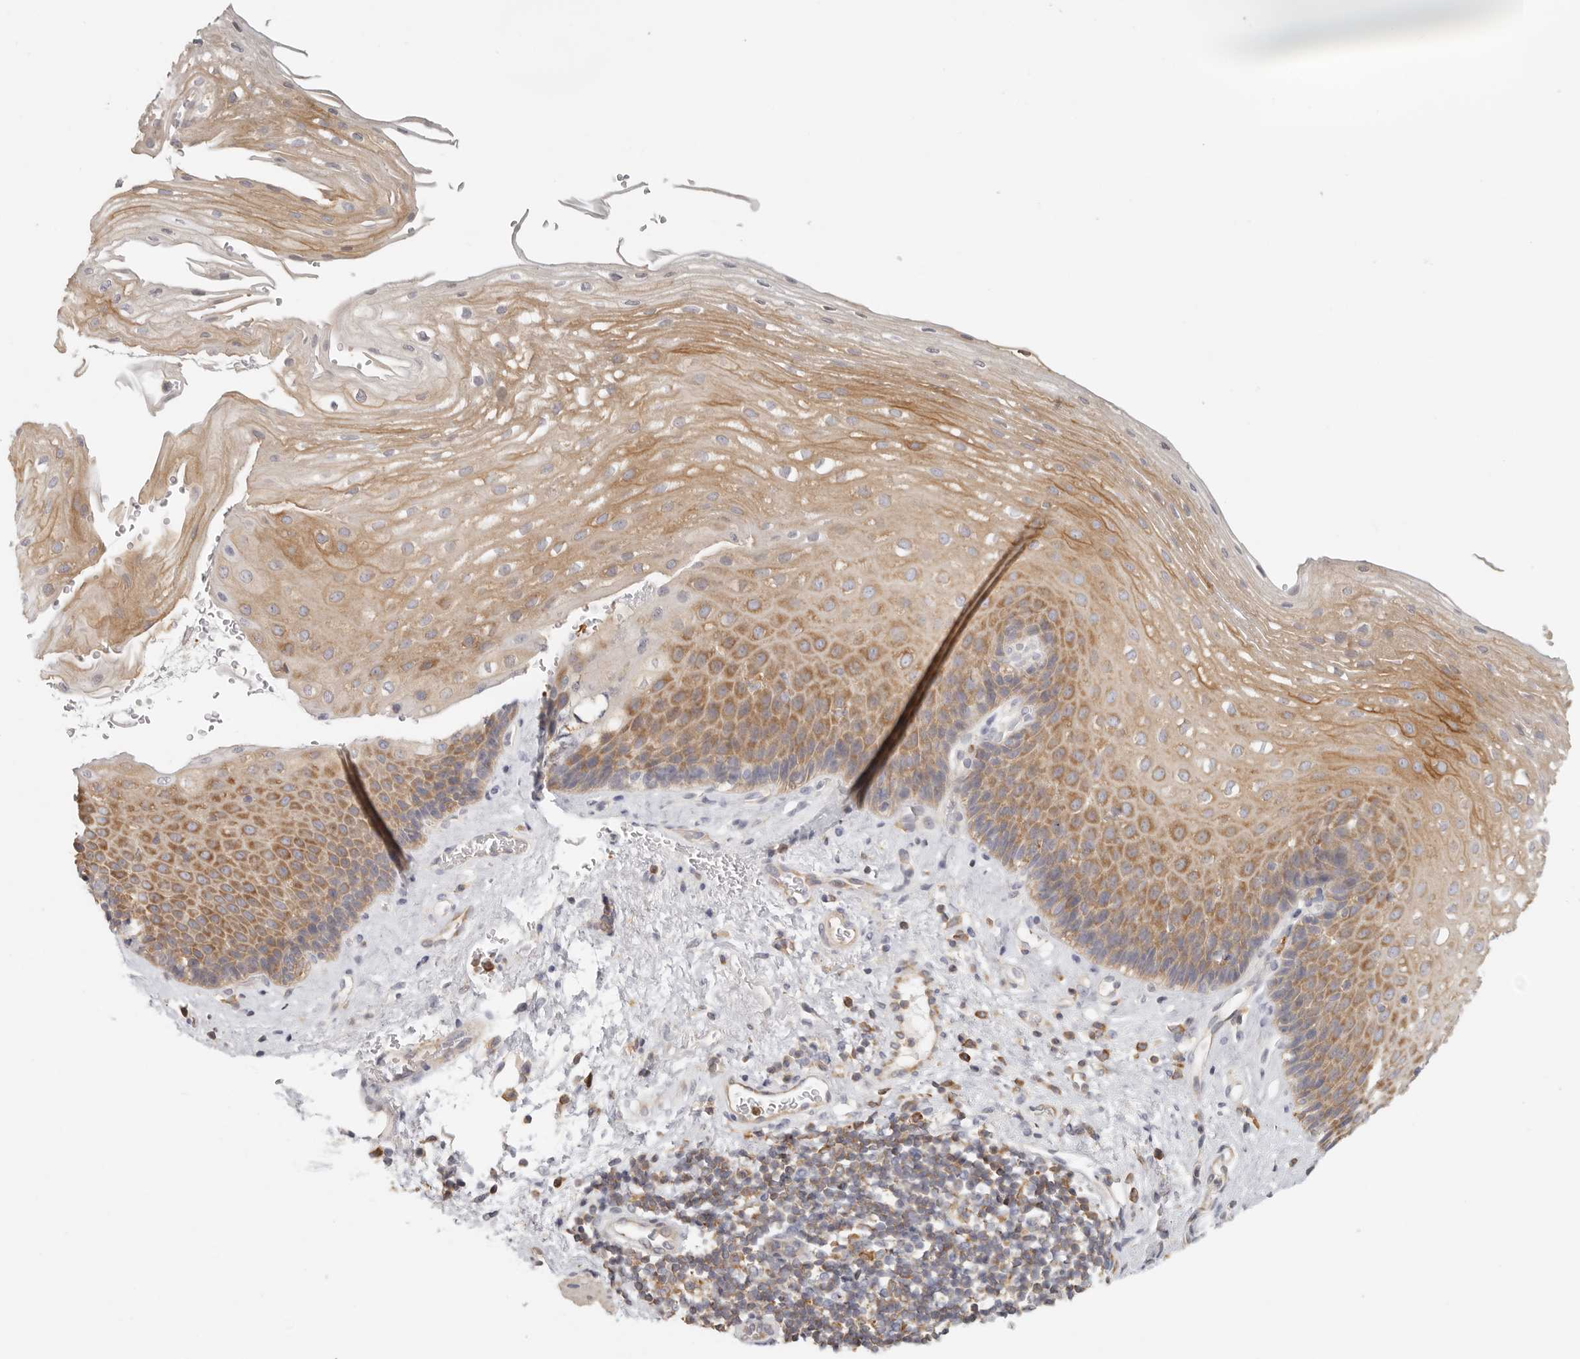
{"staining": {"intensity": "moderate", "quantity": ">75%", "location": "cytoplasmic/membranous"}, "tissue": "esophagus", "cell_type": "Squamous epithelial cells", "image_type": "normal", "snomed": [{"axis": "morphology", "description": "Normal tissue, NOS"}, {"axis": "topography", "description": "Esophagus"}], "caption": "IHC staining of normal esophagus, which exhibits medium levels of moderate cytoplasmic/membranous expression in about >75% of squamous epithelial cells indicating moderate cytoplasmic/membranous protein staining. The staining was performed using DAB (3,3'-diaminobenzidine) (brown) for protein detection and nuclei were counterstained in hematoxylin (blue).", "gene": "ANXA9", "patient": {"sex": "female", "age": 66}}